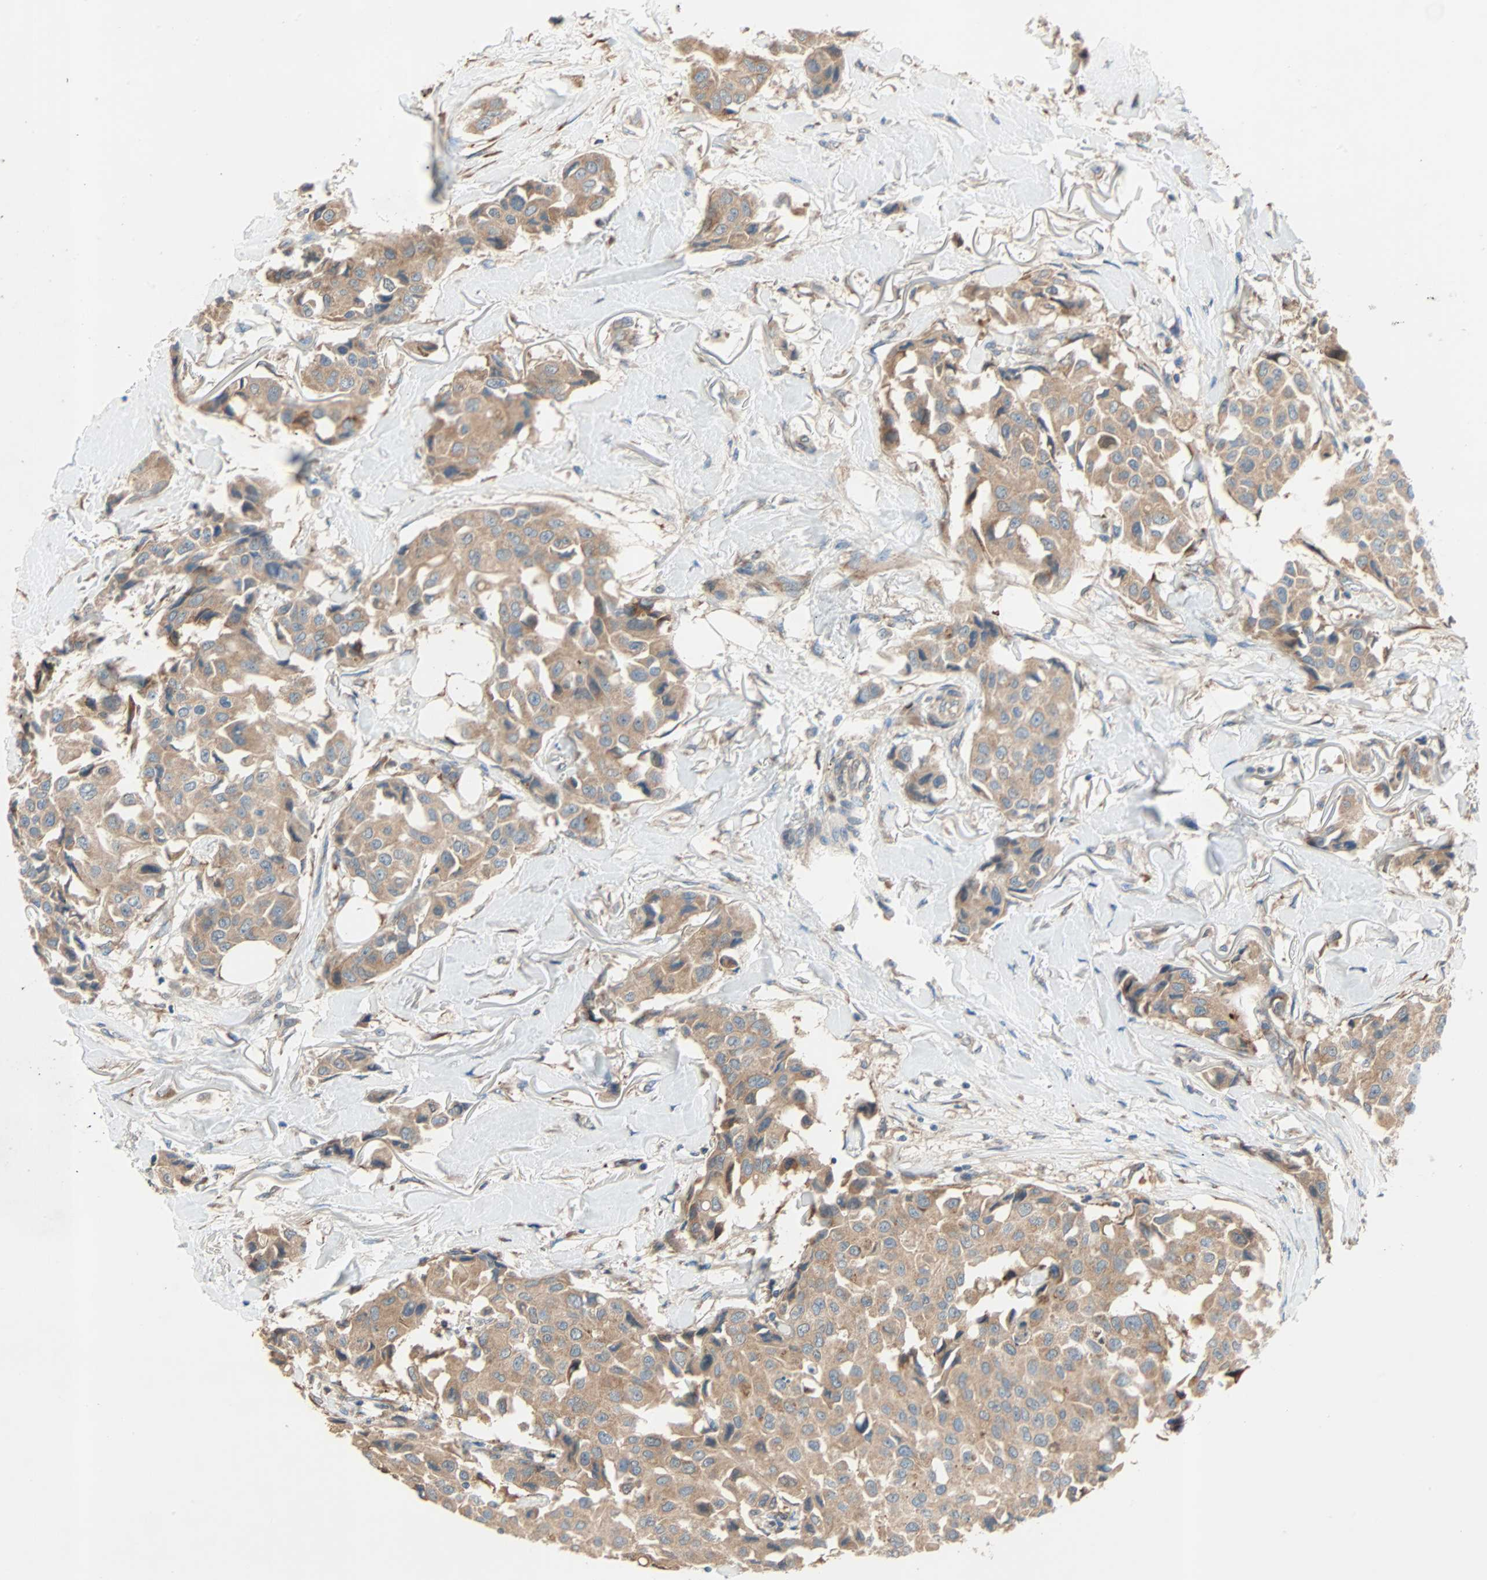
{"staining": {"intensity": "moderate", "quantity": ">75%", "location": "cytoplasmic/membranous"}, "tissue": "breast cancer", "cell_type": "Tumor cells", "image_type": "cancer", "snomed": [{"axis": "morphology", "description": "Duct carcinoma"}, {"axis": "topography", "description": "Breast"}], "caption": "Immunohistochemistry (DAB) staining of invasive ductal carcinoma (breast) reveals moderate cytoplasmic/membranous protein positivity in about >75% of tumor cells. Using DAB (3,3'-diaminobenzidine) (brown) and hematoxylin (blue) stains, captured at high magnification using brightfield microscopy.", "gene": "XYLT1", "patient": {"sex": "female", "age": 80}}